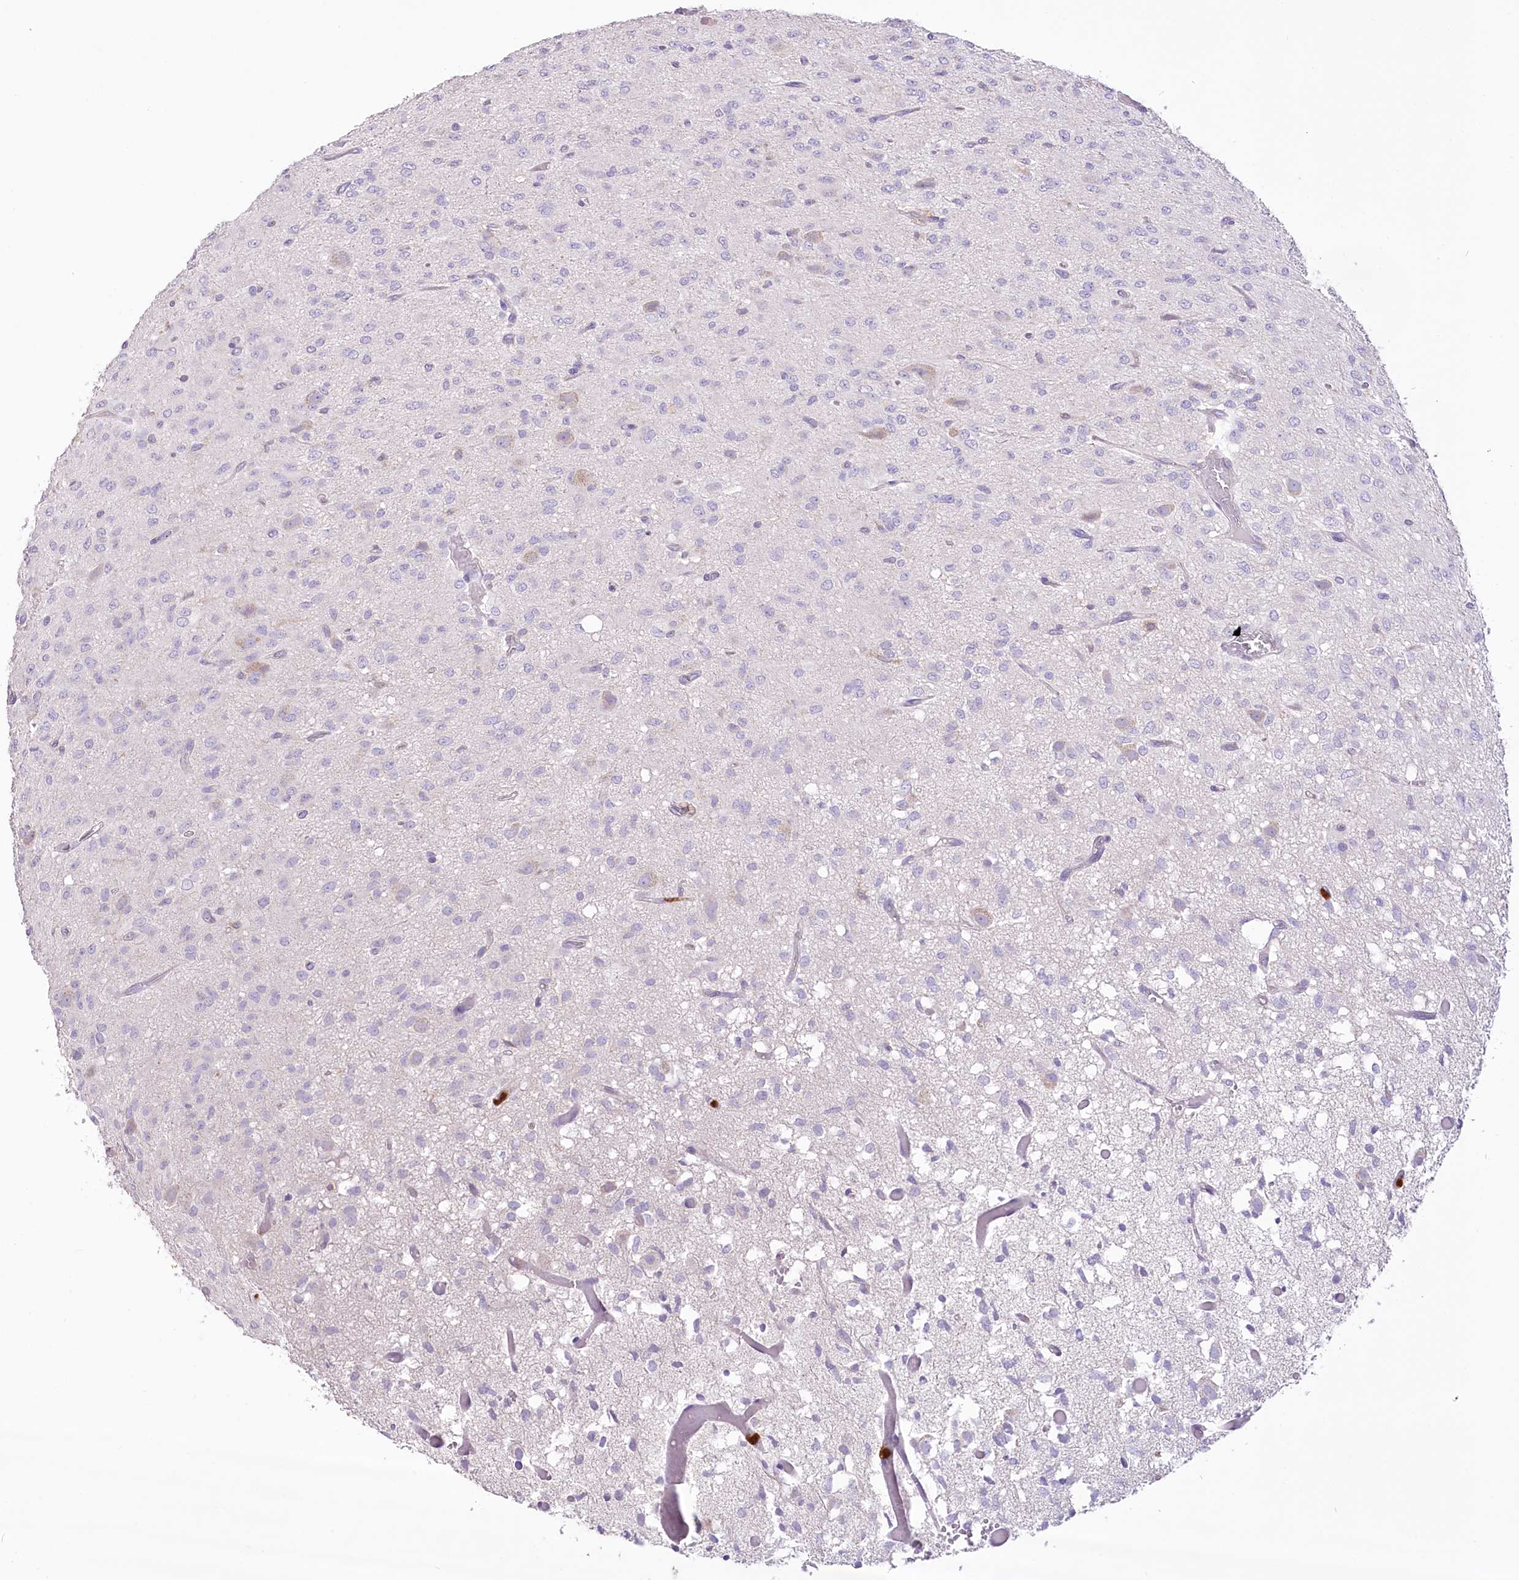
{"staining": {"intensity": "negative", "quantity": "none", "location": "none"}, "tissue": "glioma", "cell_type": "Tumor cells", "image_type": "cancer", "snomed": [{"axis": "morphology", "description": "Glioma, malignant, High grade"}, {"axis": "topography", "description": "Brain"}], "caption": "IHC histopathology image of human glioma stained for a protein (brown), which reveals no positivity in tumor cells.", "gene": "DPYD", "patient": {"sex": "female", "age": 59}}